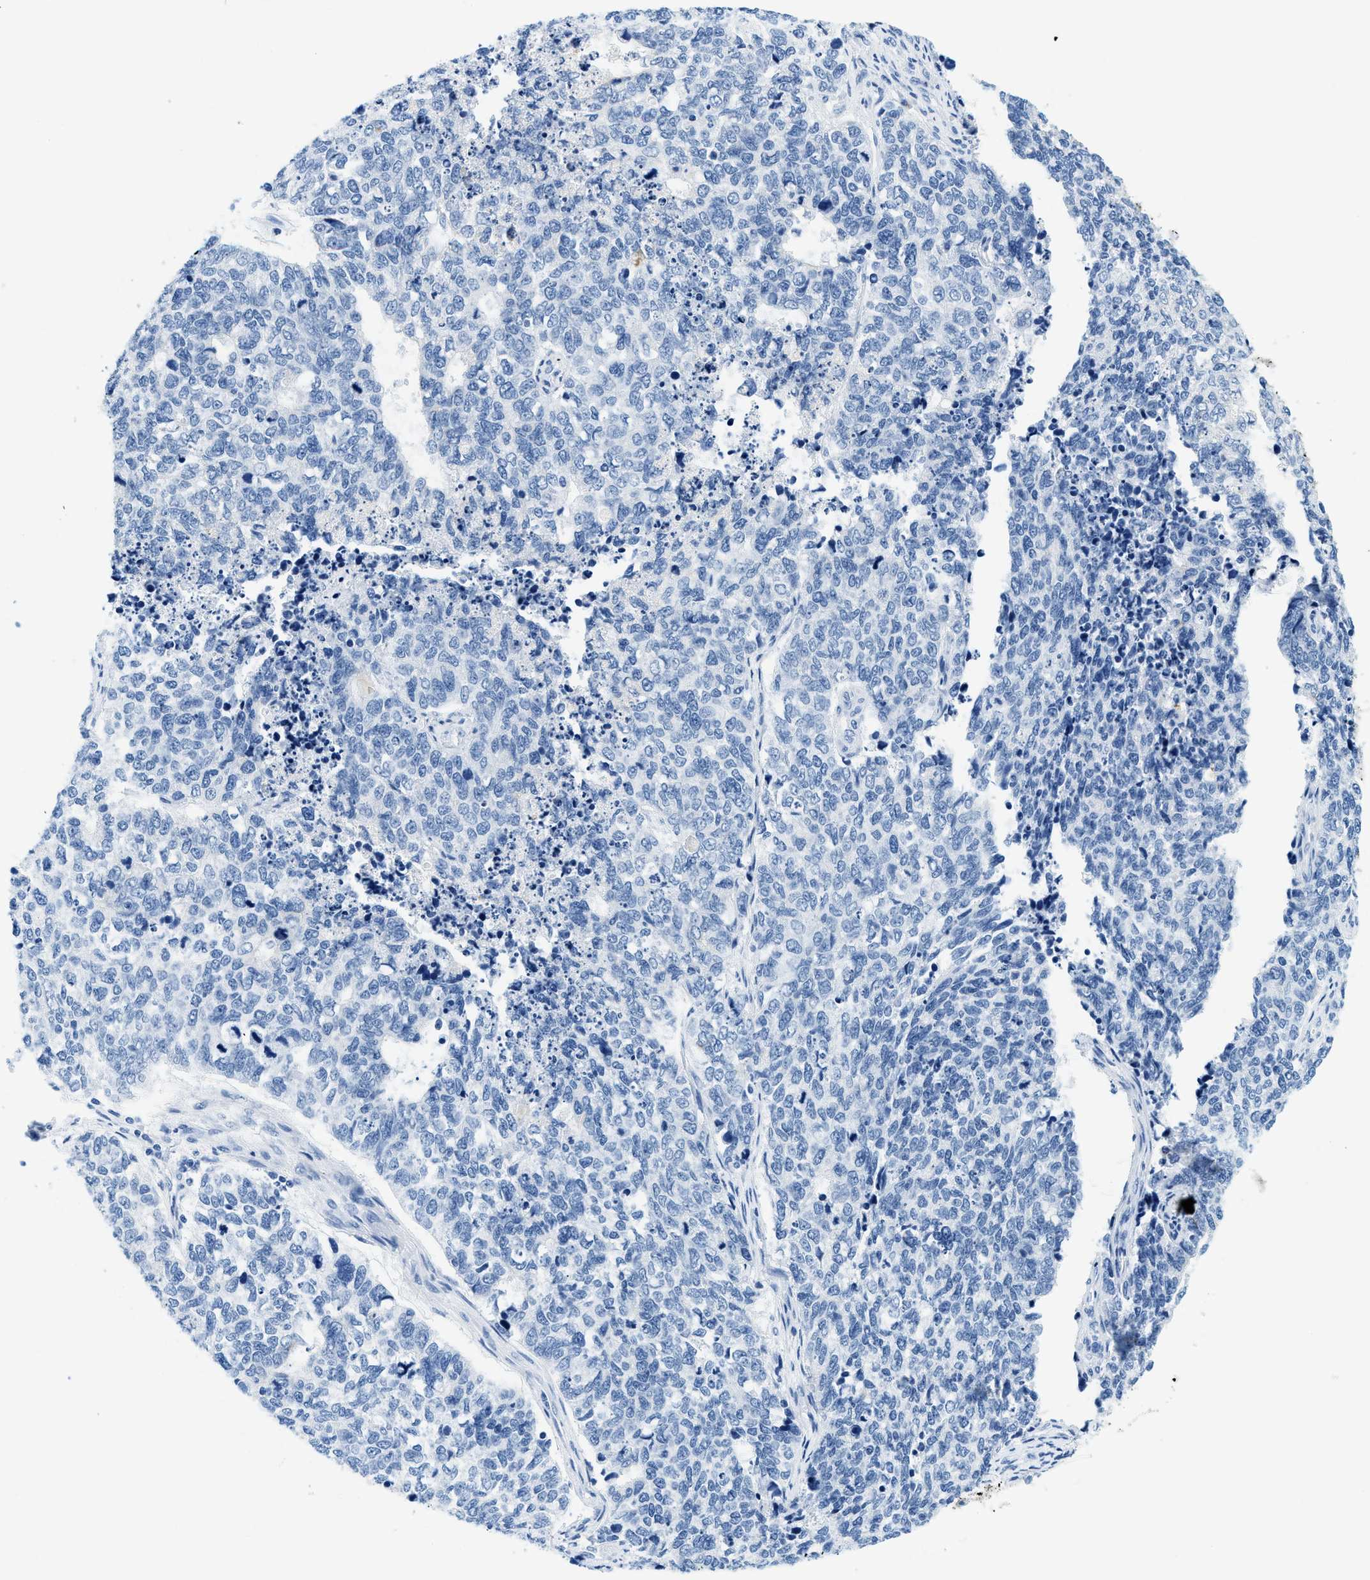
{"staining": {"intensity": "negative", "quantity": "none", "location": "none"}, "tissue": "cervical cancer", "cell_type": "Tumor cells", "image_type": "cancer", "snomed": [{"axis": "morphology", "description": "Squamous cell carcinoma, NOS"}, {"axis": "topography", "description": "Cervix"}], "caption": "IHC of human cervical cancer displays no positivity in tumor cells.", "gene": "STXBP2", "patient": {"sex": "female", "age": 63}}